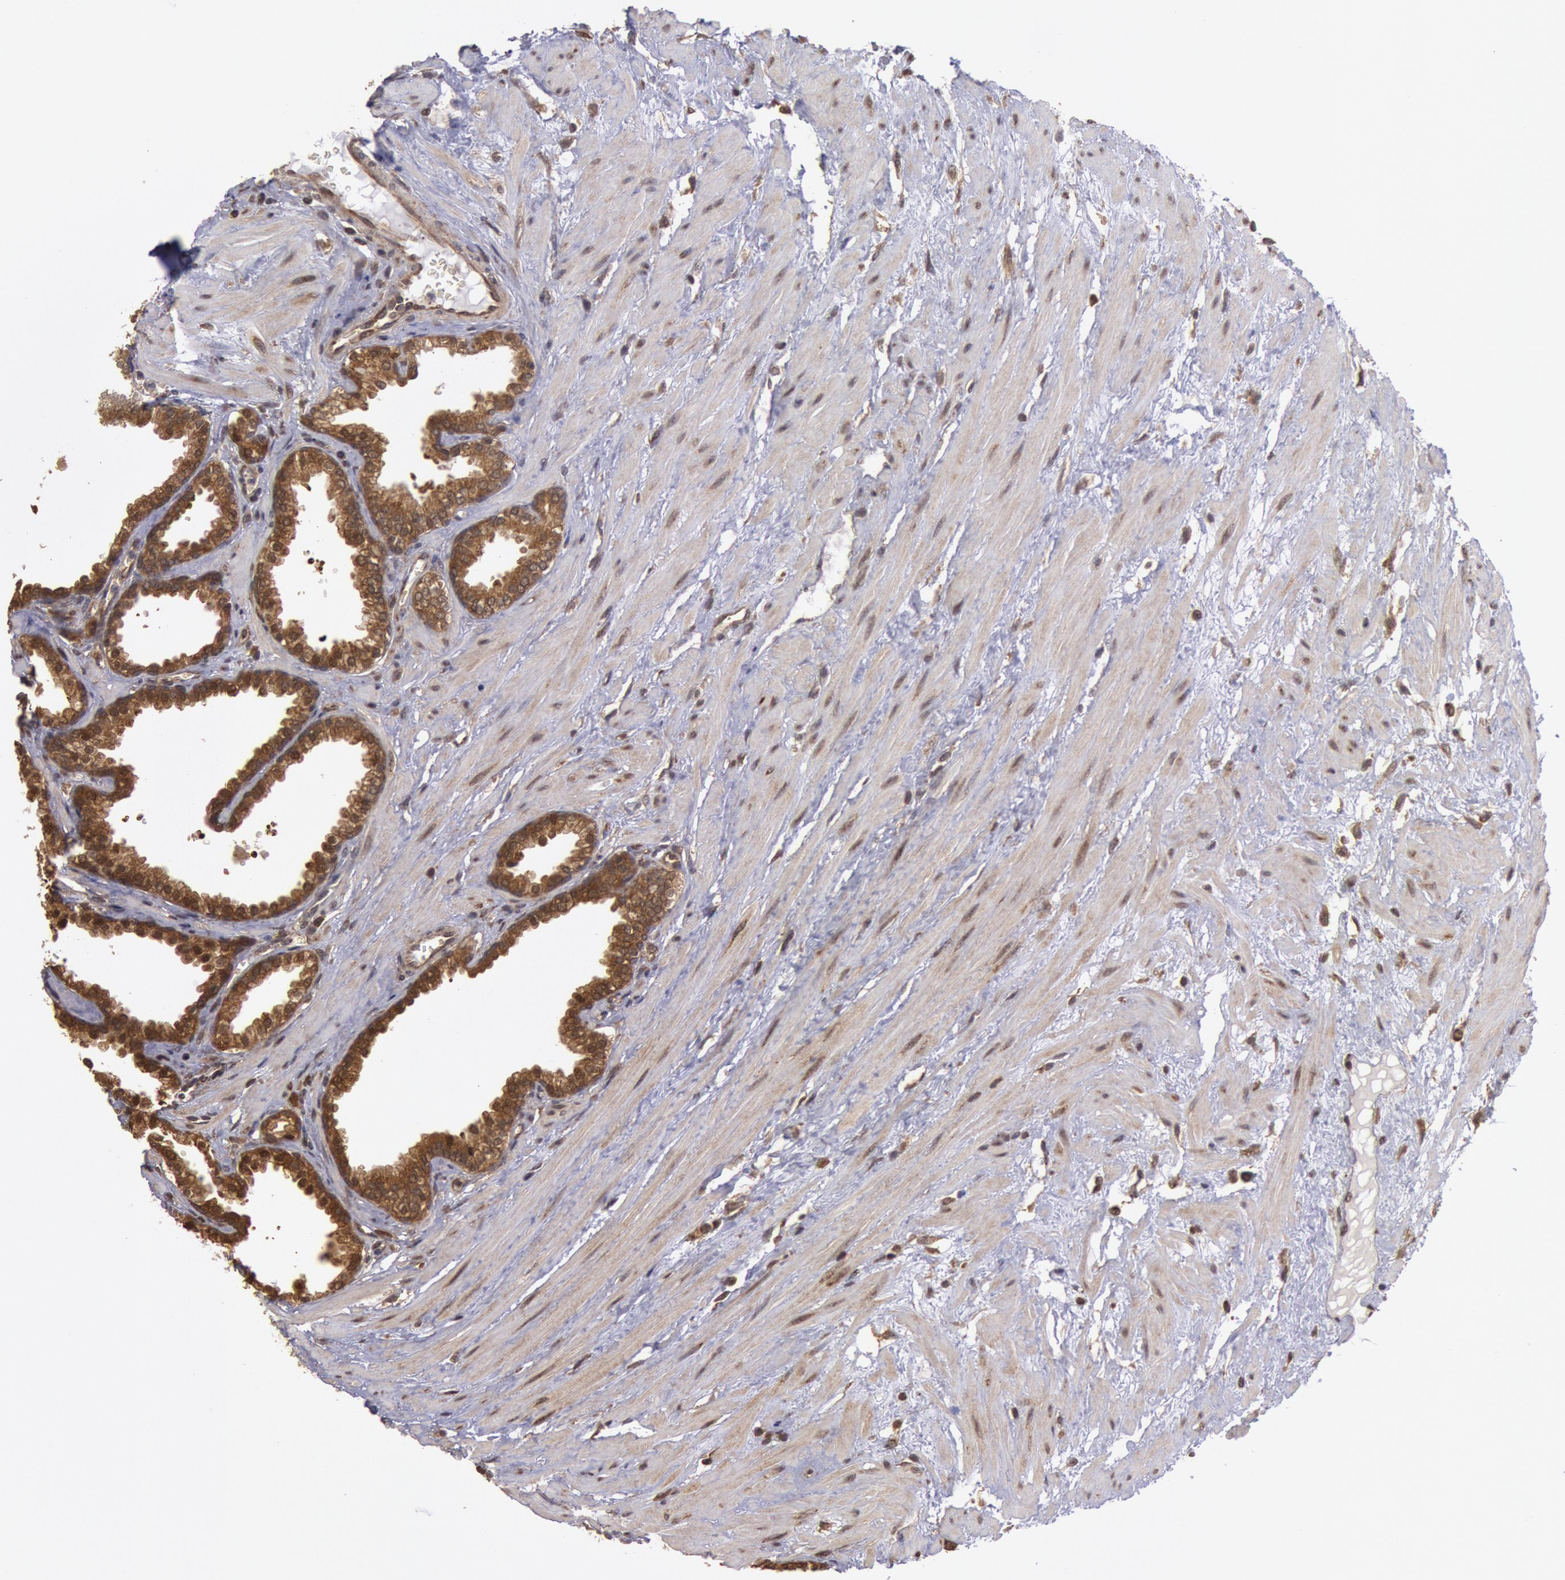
{"staining": {"intensity": "strong", "quantity": ">75%", "location": "cytoplasmic/membranous"}, "tissue": "prostate", "cell_type": "Glandular cells", "image_type": "normal", "snomed": [{"axis": "morphology", "description": "Normal tissue, NOS"}, {"axis": "topography", "description": "Prostate"}], "caption": "Immunohistochemical staining of benign prostate shows >75% levels of strong cytoplasmic/membranous protein positivity in approximately >75% of glandular cells. (Brightfield microscopy of DAB IHC at high magnification).", "gene": "USP14", "patient": {"sex": "male", "age": 64}}